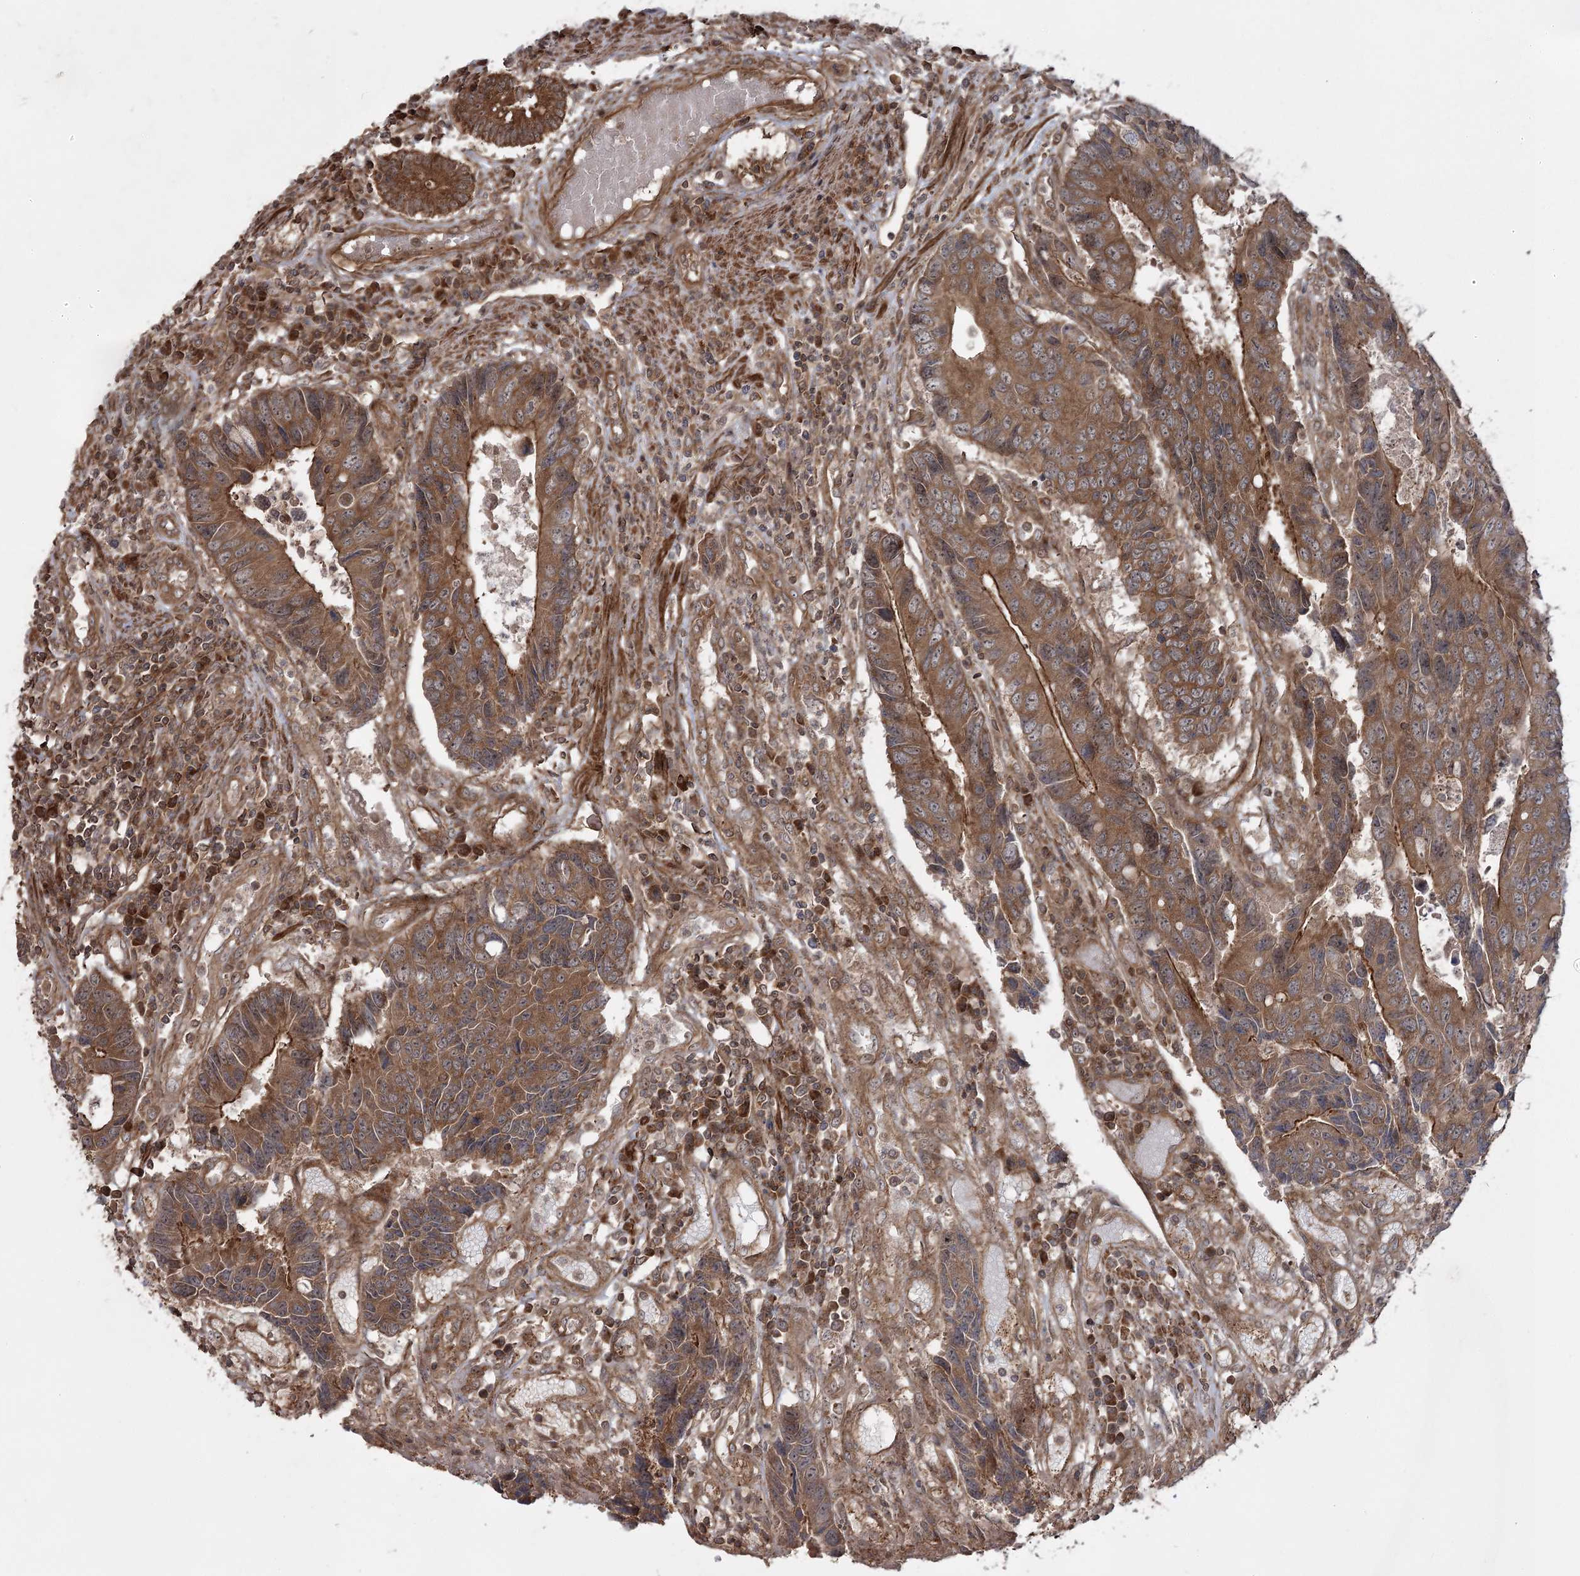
{"staining": {"intensity": "strong", "quantity": ">75%", "location": "cytoplasmic/membranous"}, "tissue": "colorectal cancer", "cell_type": "Tumor cells", "image_type": "cancer", "snomed": [{"axis": "morphology", "description": "Adenocarcinoma, NOS"}, {"axis": "topography", "description": "Rectum"}], "caption": "Protein staining of colorectal adenocarcinoma tissue demonstrates strong cytoplasmic/membranous expression in approximately >75% of tumor cells.", "gene": "CPLANE1", "patient": {"sex": "male", "age": 84}}